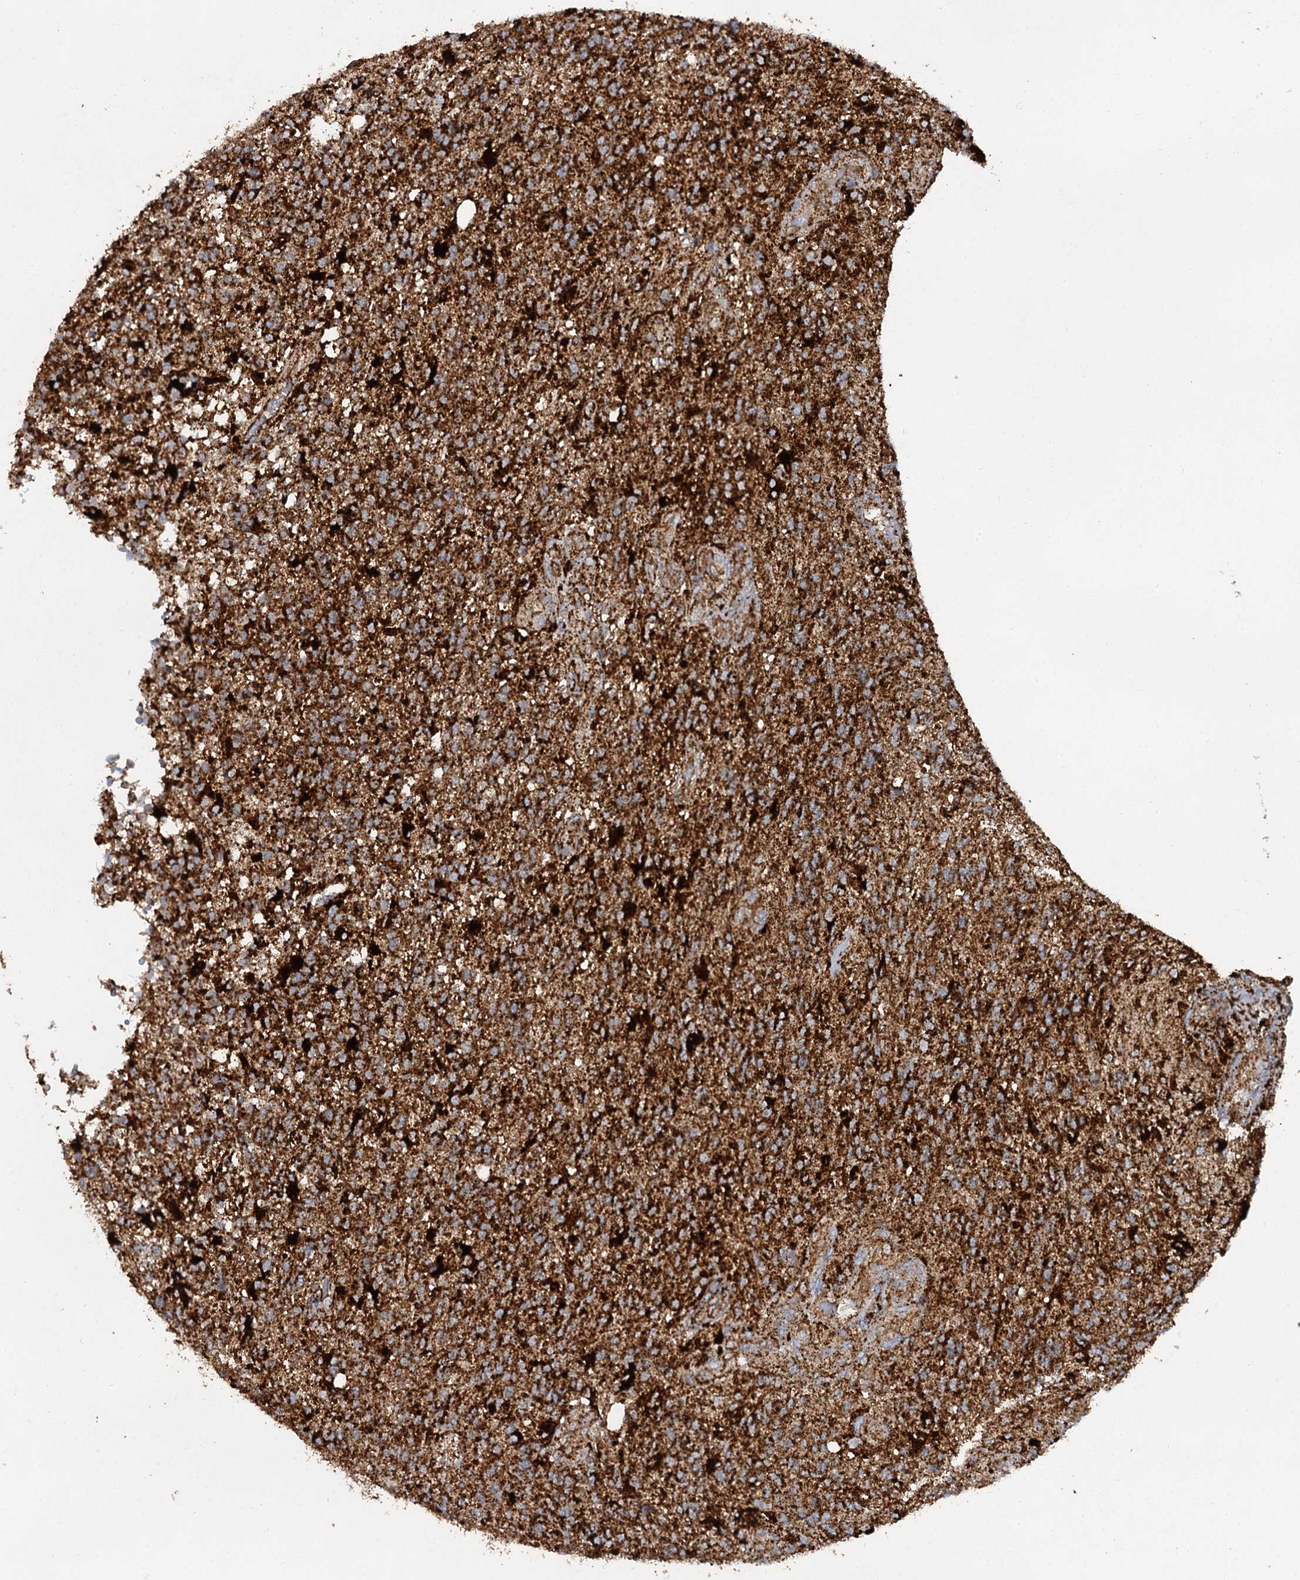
{"staining": {"intensity": "strong", "quantity": ">75%", "location": "cytoplasmic/membranous"}, "tissue": "glioma", "cell_type": "Tumor cells", "image_type": "cancer", "snomed": [{"axis": "morphology", "description": "Glioma, malignant, High grade"}, {"axis": "topography", "description": "Brain"}], "caption": "Immunohistochemistry (IHC) image of human glioma stained for a protein (brown), which shows high levels of strong cytoplasmic/membranous positivity in approximately >75% of tumor cells.", "gene": "GBA1", "patient": {"sex": "male", "age": 56}}